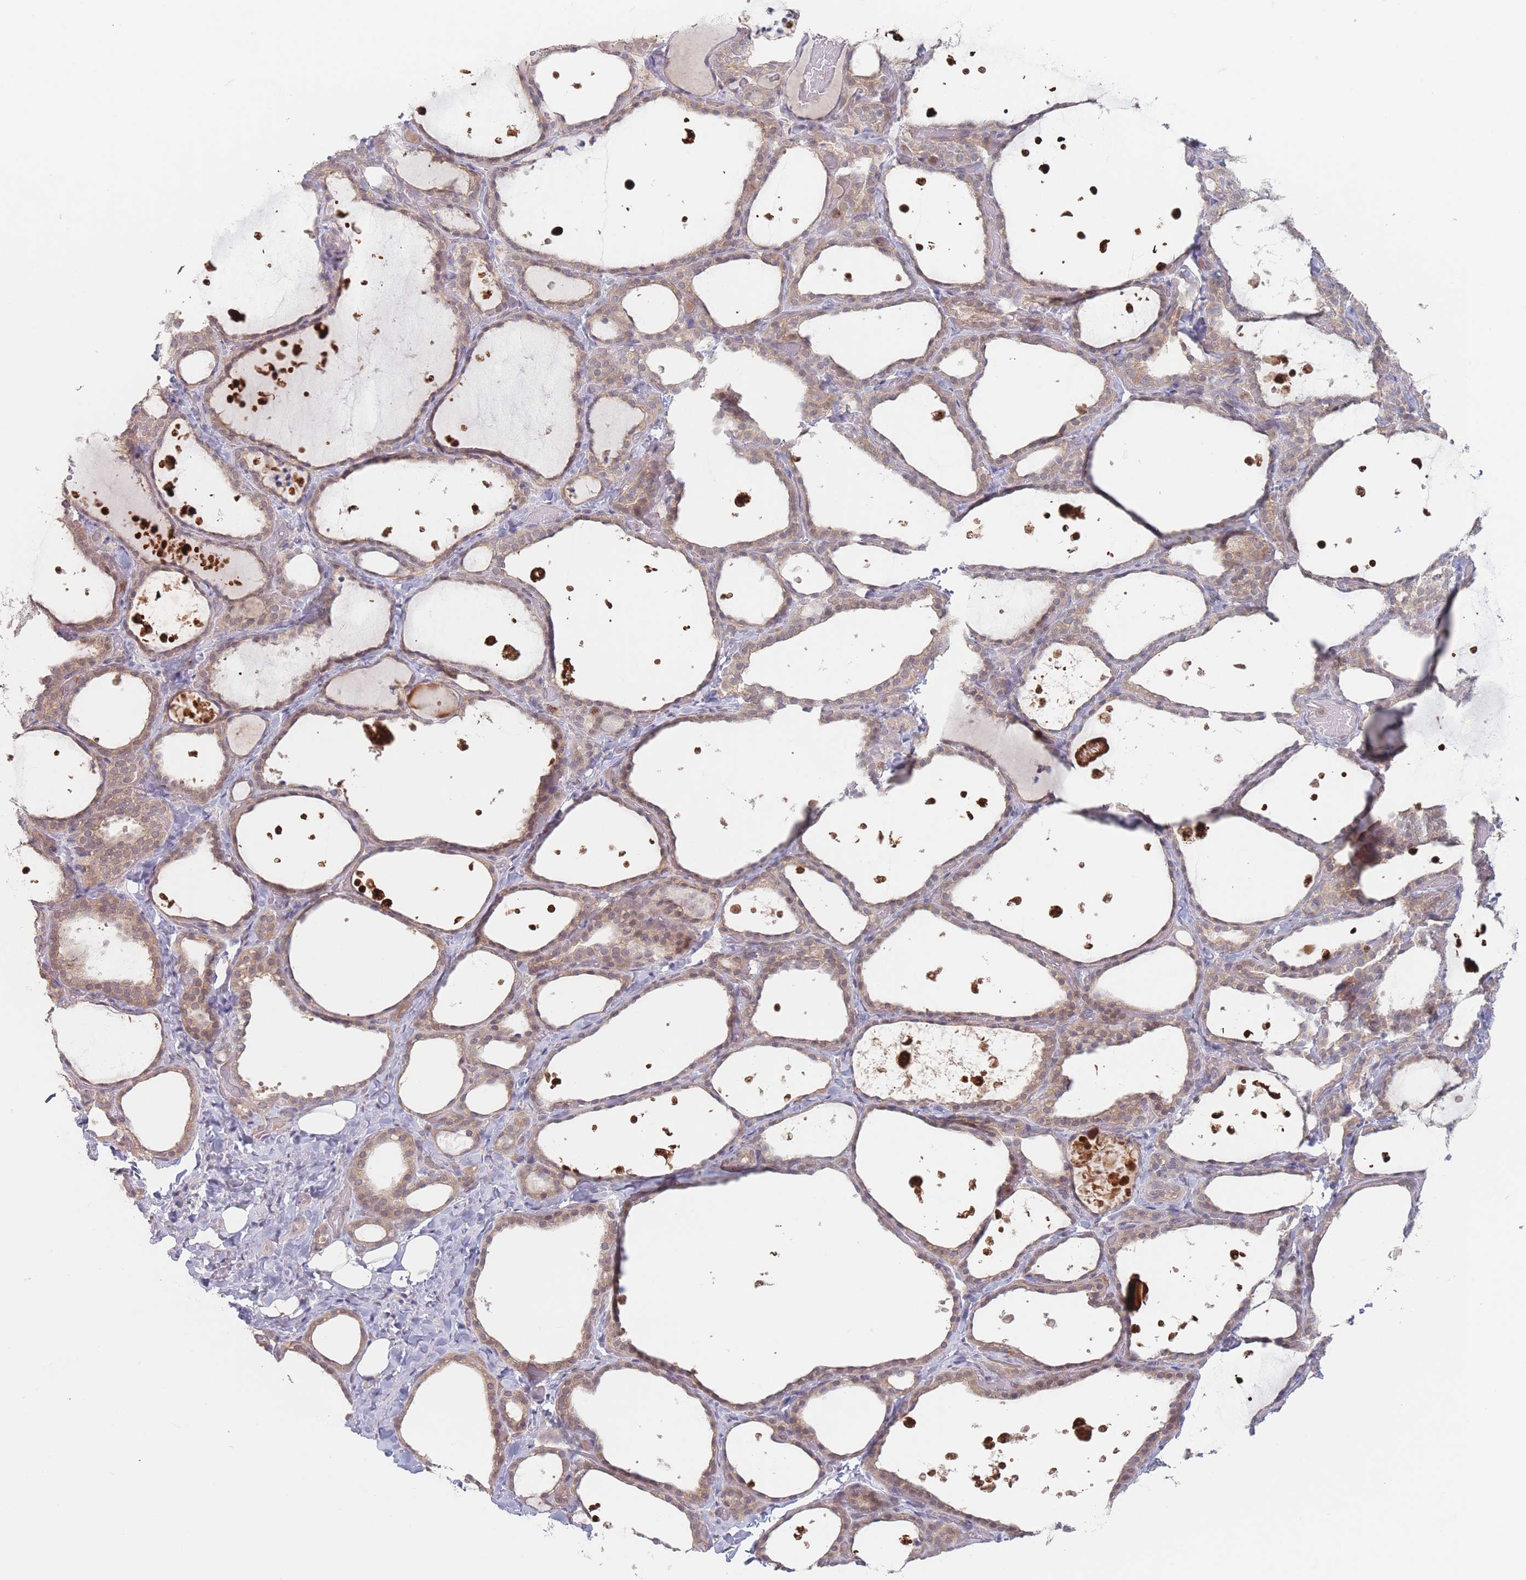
{"staining": {"intensity": "weak", "quantity": ">75%", "location": "cytoplasmic/membranous"}, "tissue": "thyroid gland", "cell_type": "Glandular cells", "image_type": "normal", "snomed": [{"axis": "morphology", "description": "Normal tissue, NOS"}, {"axis": "topography", "description": "Thyroid gland"}], "caption": "An immunohistochemistry histopathology image of unremarkable tissue is shown. Protein staining in brown labels weak cytoplasmic/membranous positivity in thyroid gland within glandular cells.", "gene": "PPM1A", "patient": {"sex": "female", "age": 44}}